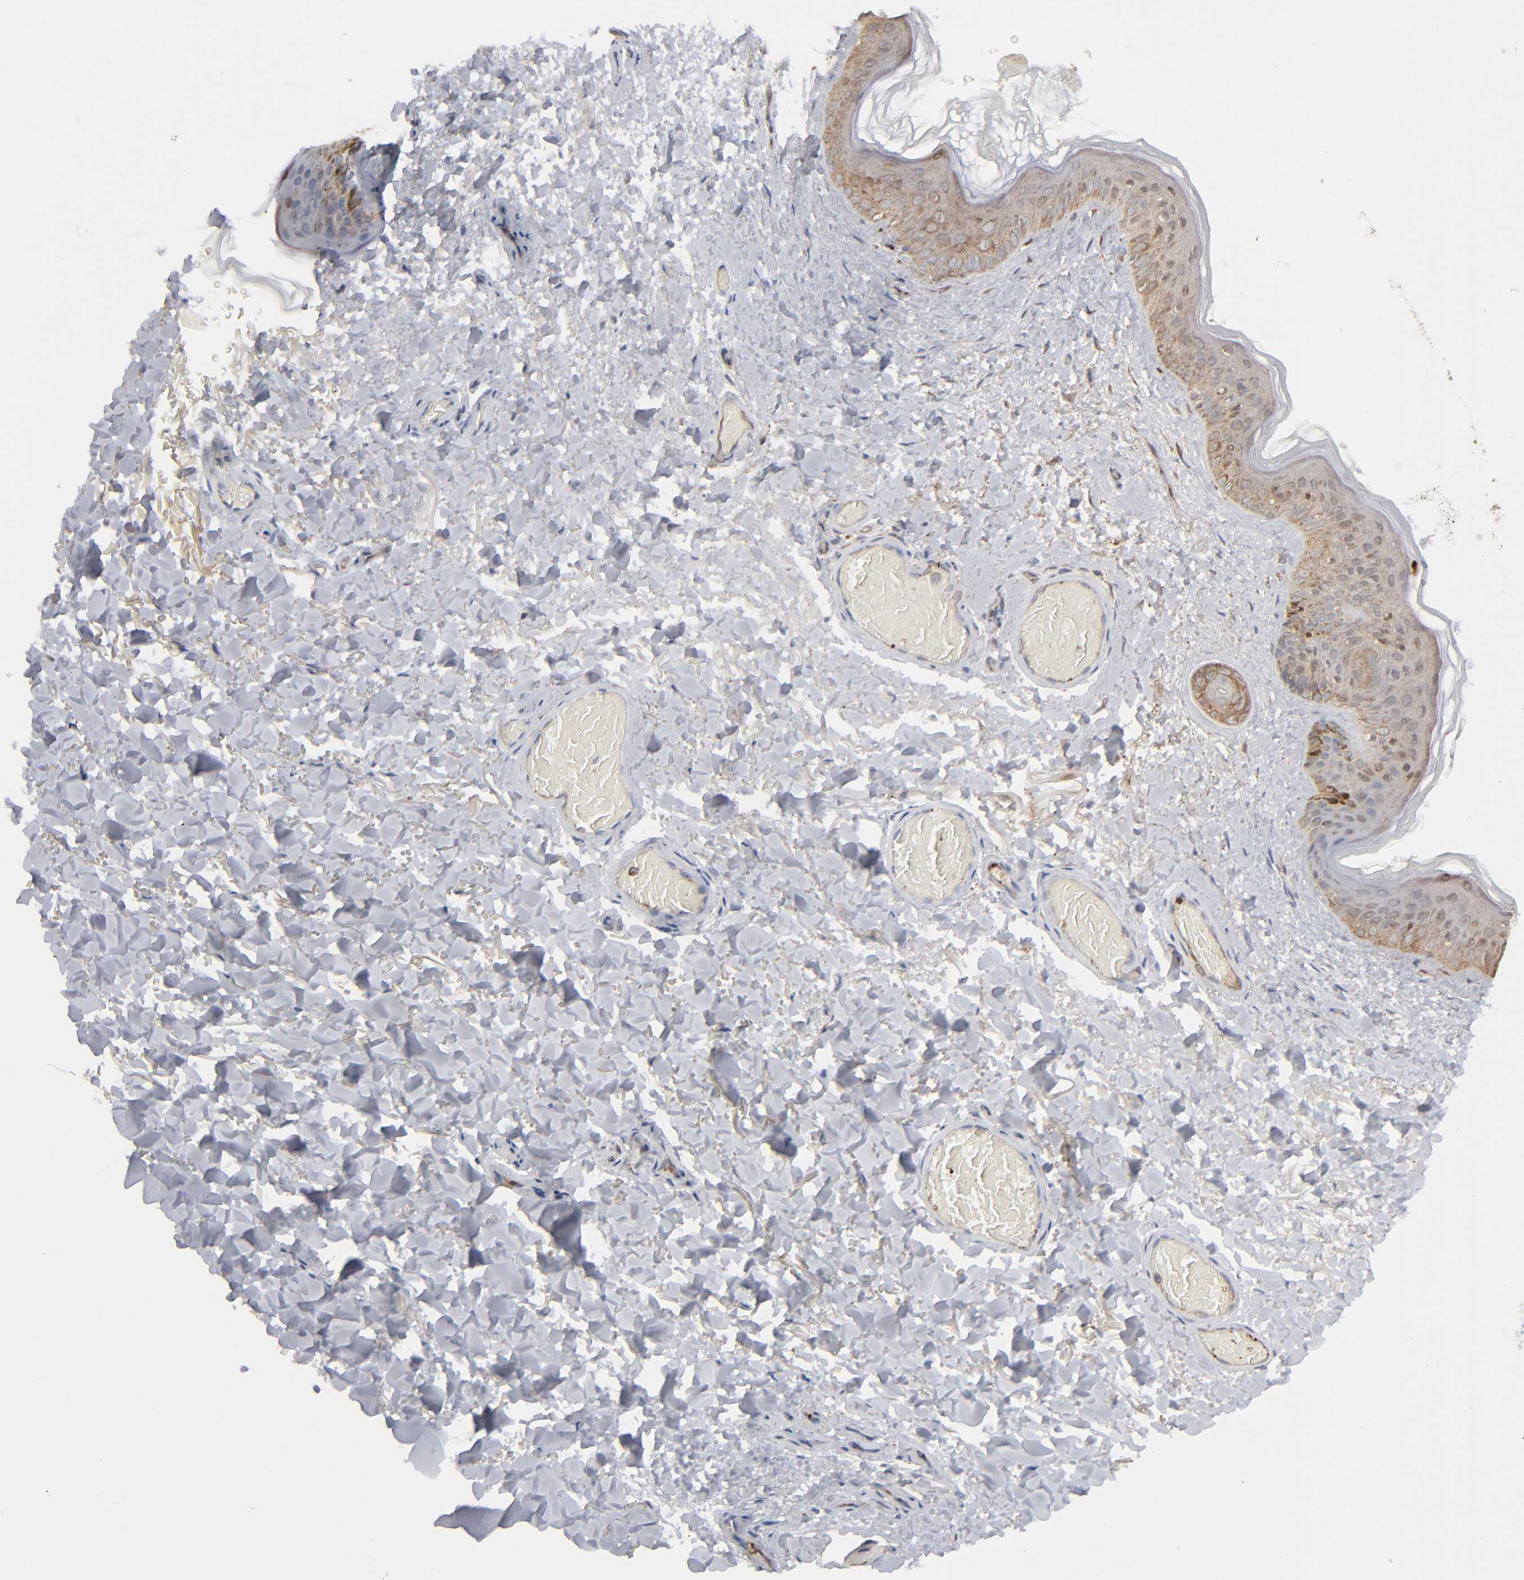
{"staining": {"intensity": "moderate", "quantity": ">75%", "location": "cytoplasmic/membranous"}, "tissue": "skin", "cell_type": "Fibroblasts", "image_type": "normal", "snomed": [{"axis": "morphology", "description": "Normal tissue, NOS"}, {"axis": "topography", "description": "Skin"}], "caption": "A medium amount of moderate cytoplasmic/membranous positivity is identified in about >75% of fibroblasts in unremarkable skin.", "gene": "NME1", "patient": {"sex": "male", "age": 63}}